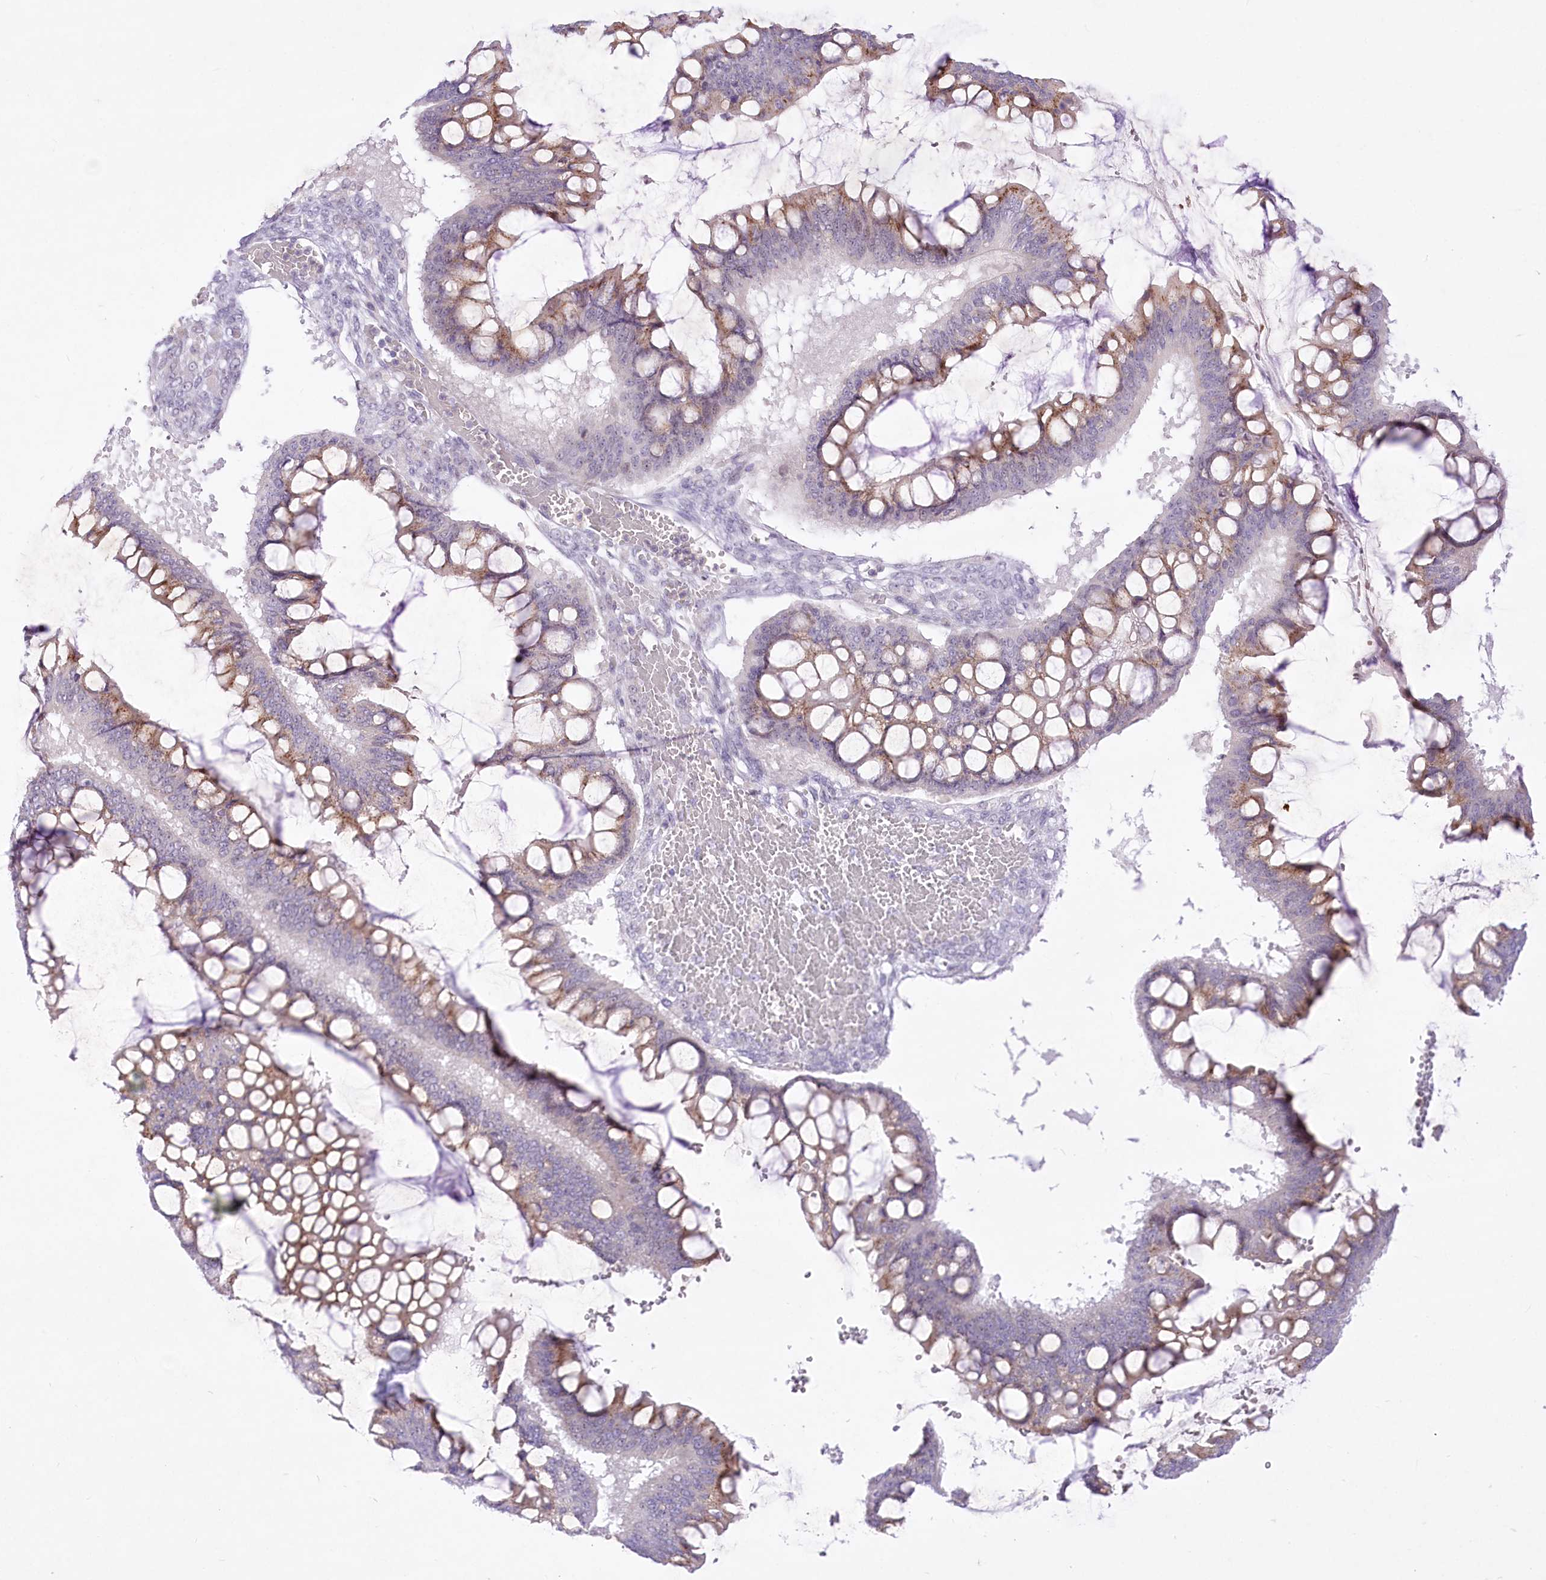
{"staining": {"intensity": "moderate", "quantity": ">75%", "location": "cytoplasmic/membranous"}, "tissue": "ovarian cancer", "cell_type": "Tumor cells", "image_type": "cancer", "snomed": [{"axis": "morphology", "description": "Cystadenocarcinoma, mucinous, NOS"}, {"axis": "topography", "description": "Ovary"}], "caption": "Tumor cells demonstrate medium levels of moderate cytoplasmic/membranous staining in approximately >75% of cells in ovarian cancer (mucinous cystadenocarcinoma).", "gene": "BEND7", "patient": {"sex": "female", "age": 73}}